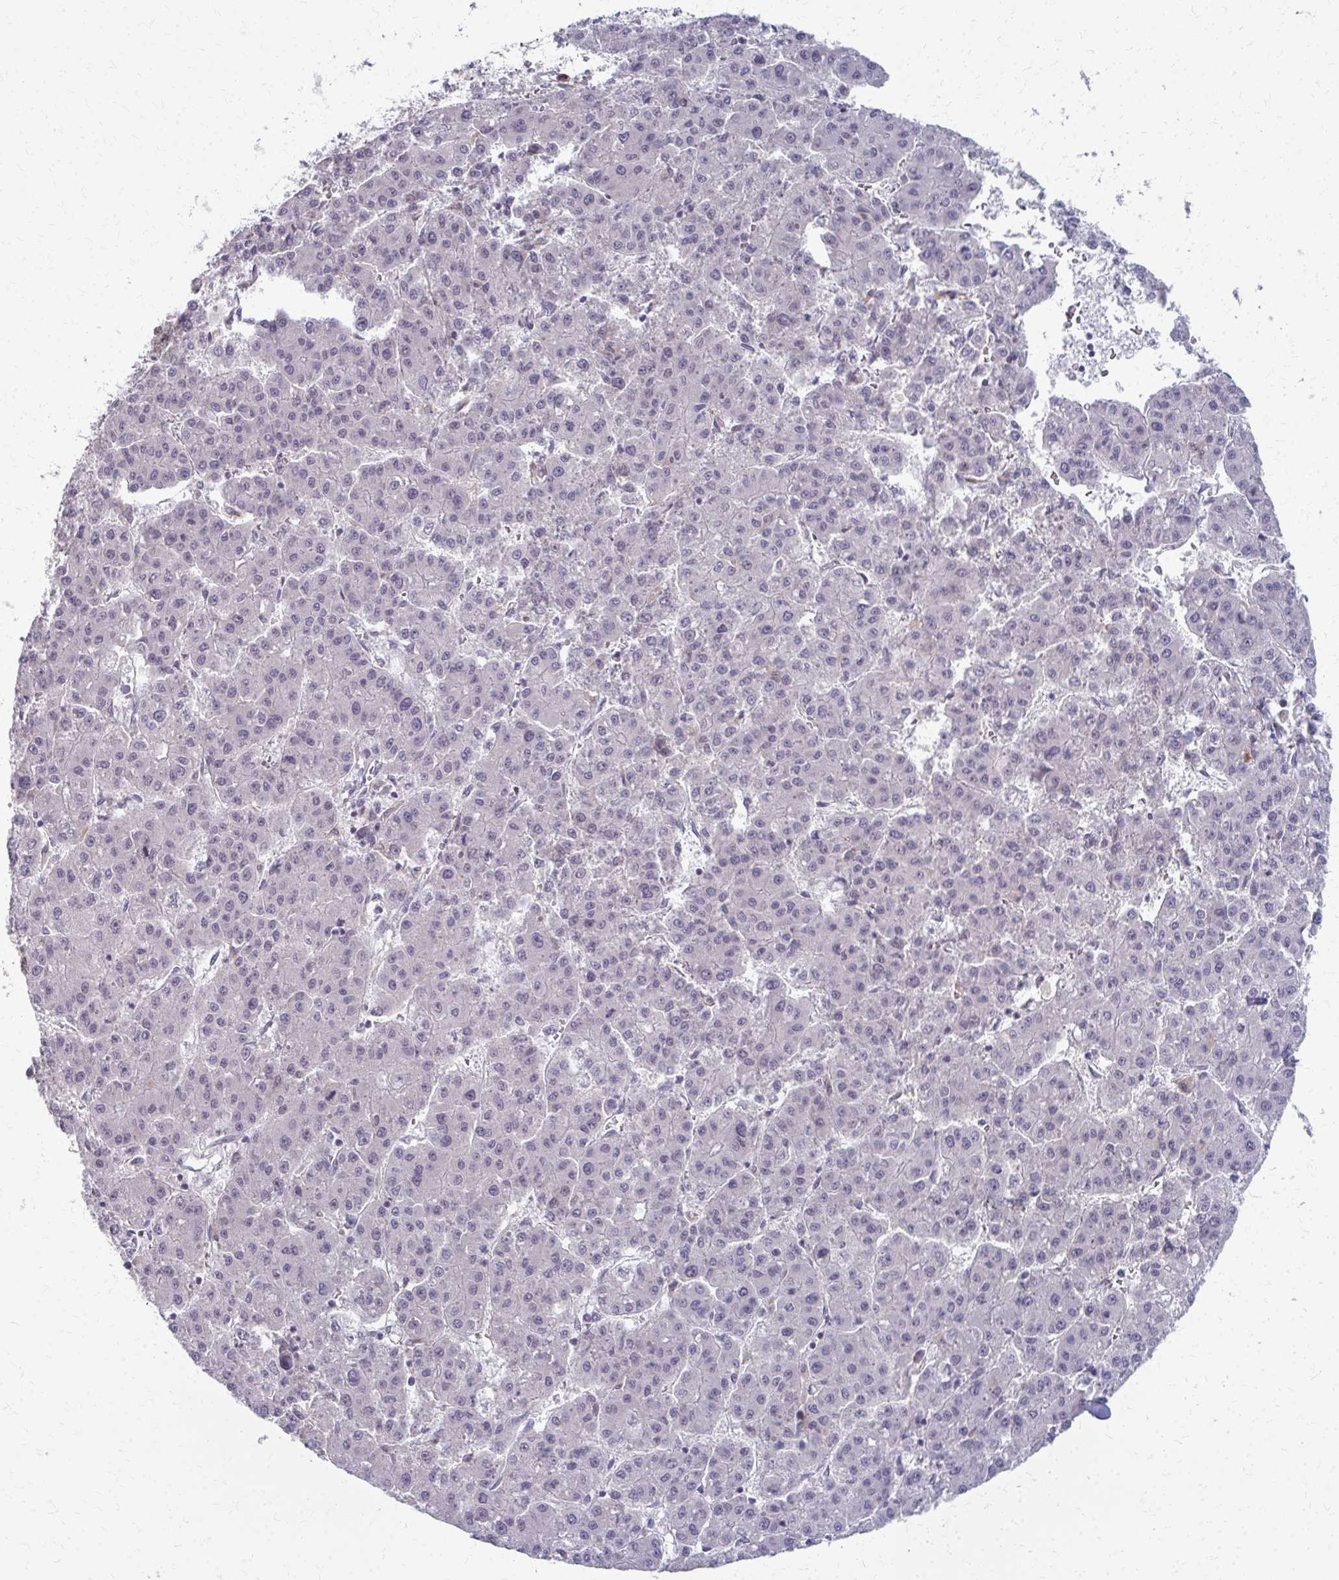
{"staining": {"intensity": "negative", "quantity": "none", "location": "none"}, "tissue": "liver cancer", "cell_type": "Tumor cells", "image_type": "cancer", "snomed": [{"axis": "morphology", "description": "Carcinoma, Hepatocellular, NOS"}, {"axis": "topography", "description": "Liver"}], "caption": "Image shows no significant protein positivity in tumor cells of liver cancer (hepatocellular carcinoma).", "gene": "NUDT16", "patient": {"sex": "male", "age": 73}}